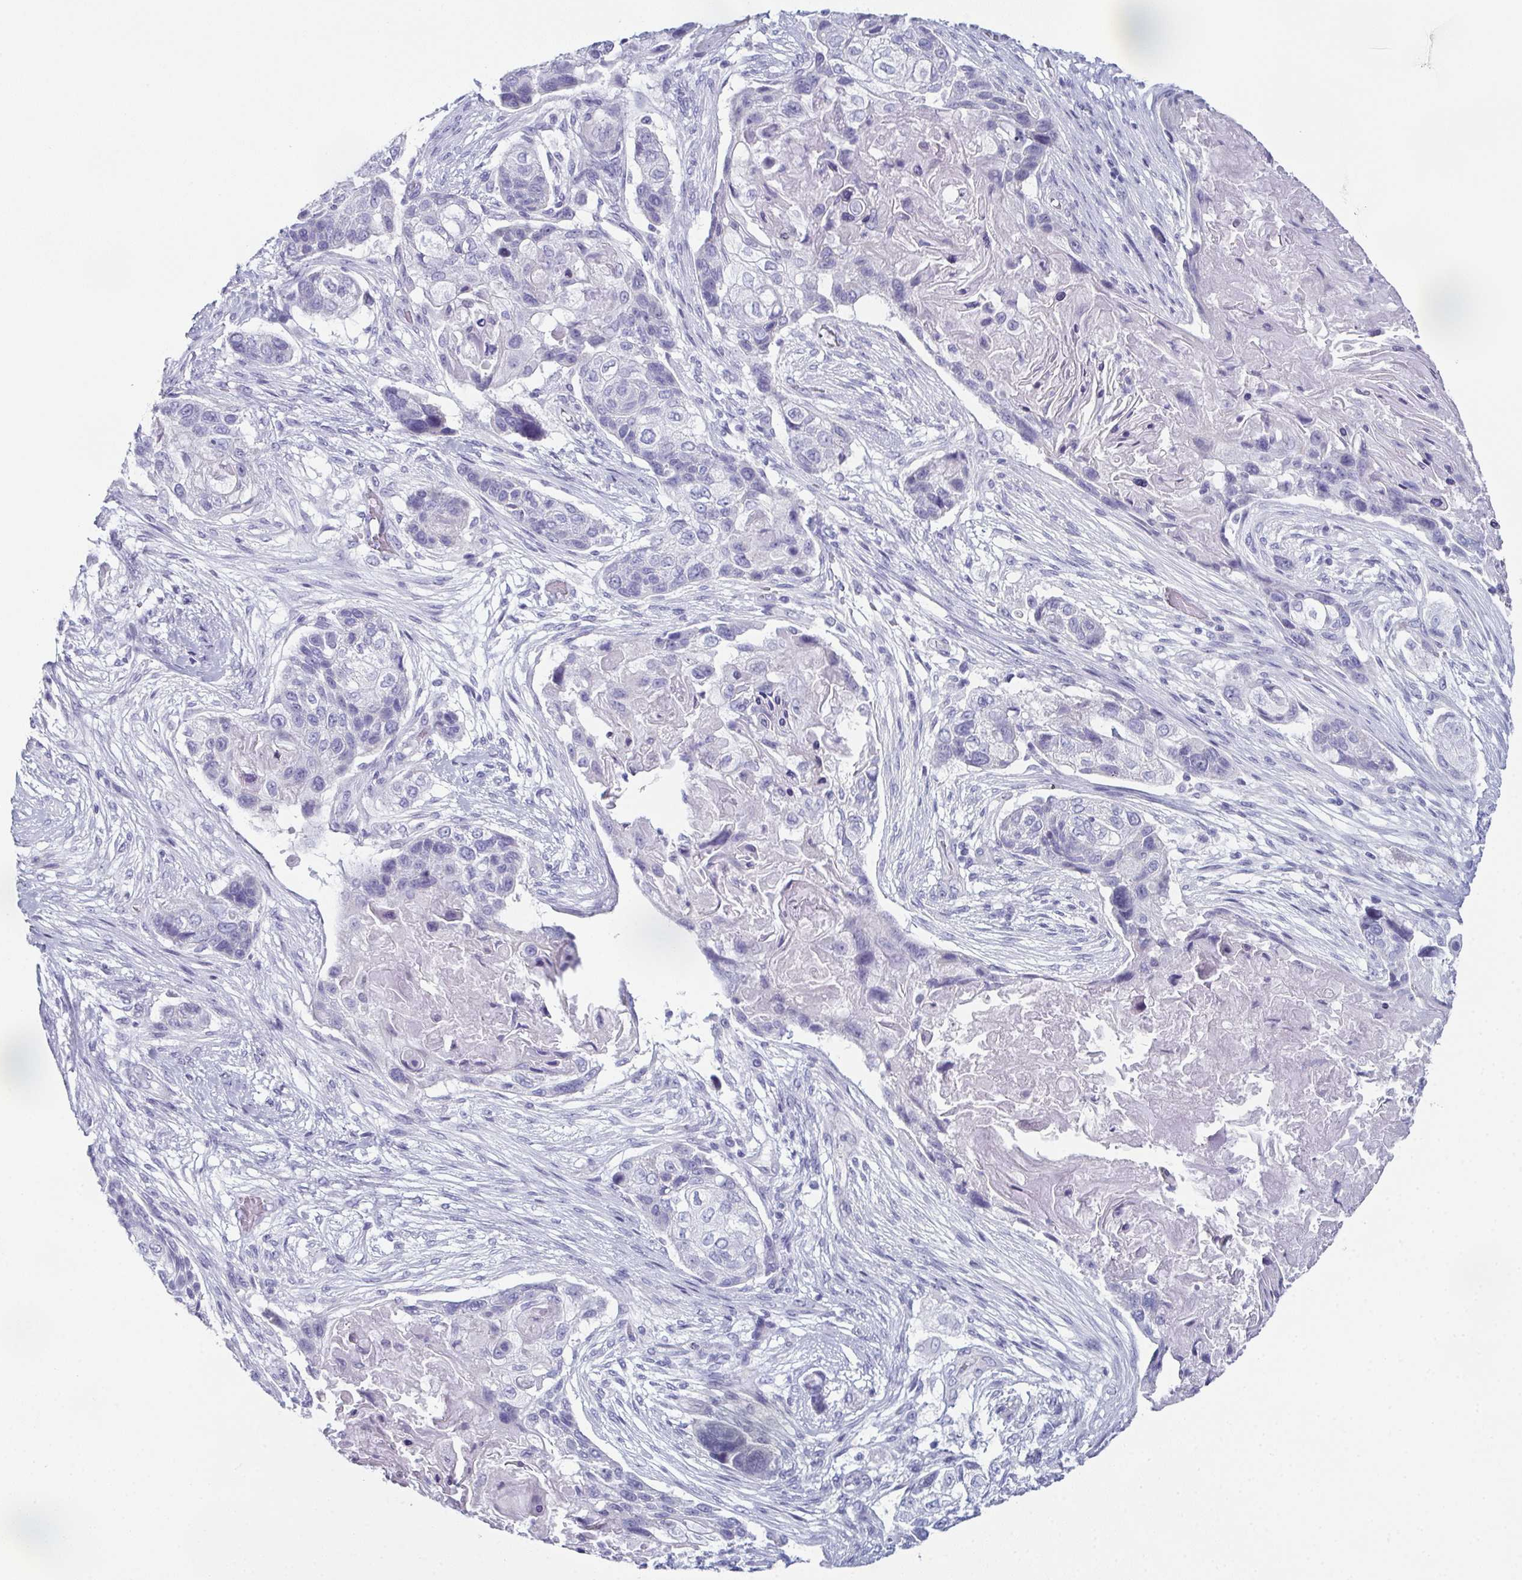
{"staining": {"intensity": "negative", "quantity": "none", "location": "none"}, "tissue": "lung cancer", "cell_type": "Tumor cells", "image_type": "cancer", "snomed": [{"axis": "morphology", "description": "Squamous cell carcinoma, NOS"}, {"axis": "topography", "description": "Lung"}], "caption": "Tumor cells are negative for protein expression in human squamous cell carcinoma (lung).", "gene": "ENKUR", "patient": {"sex": "male", "age": 69}}